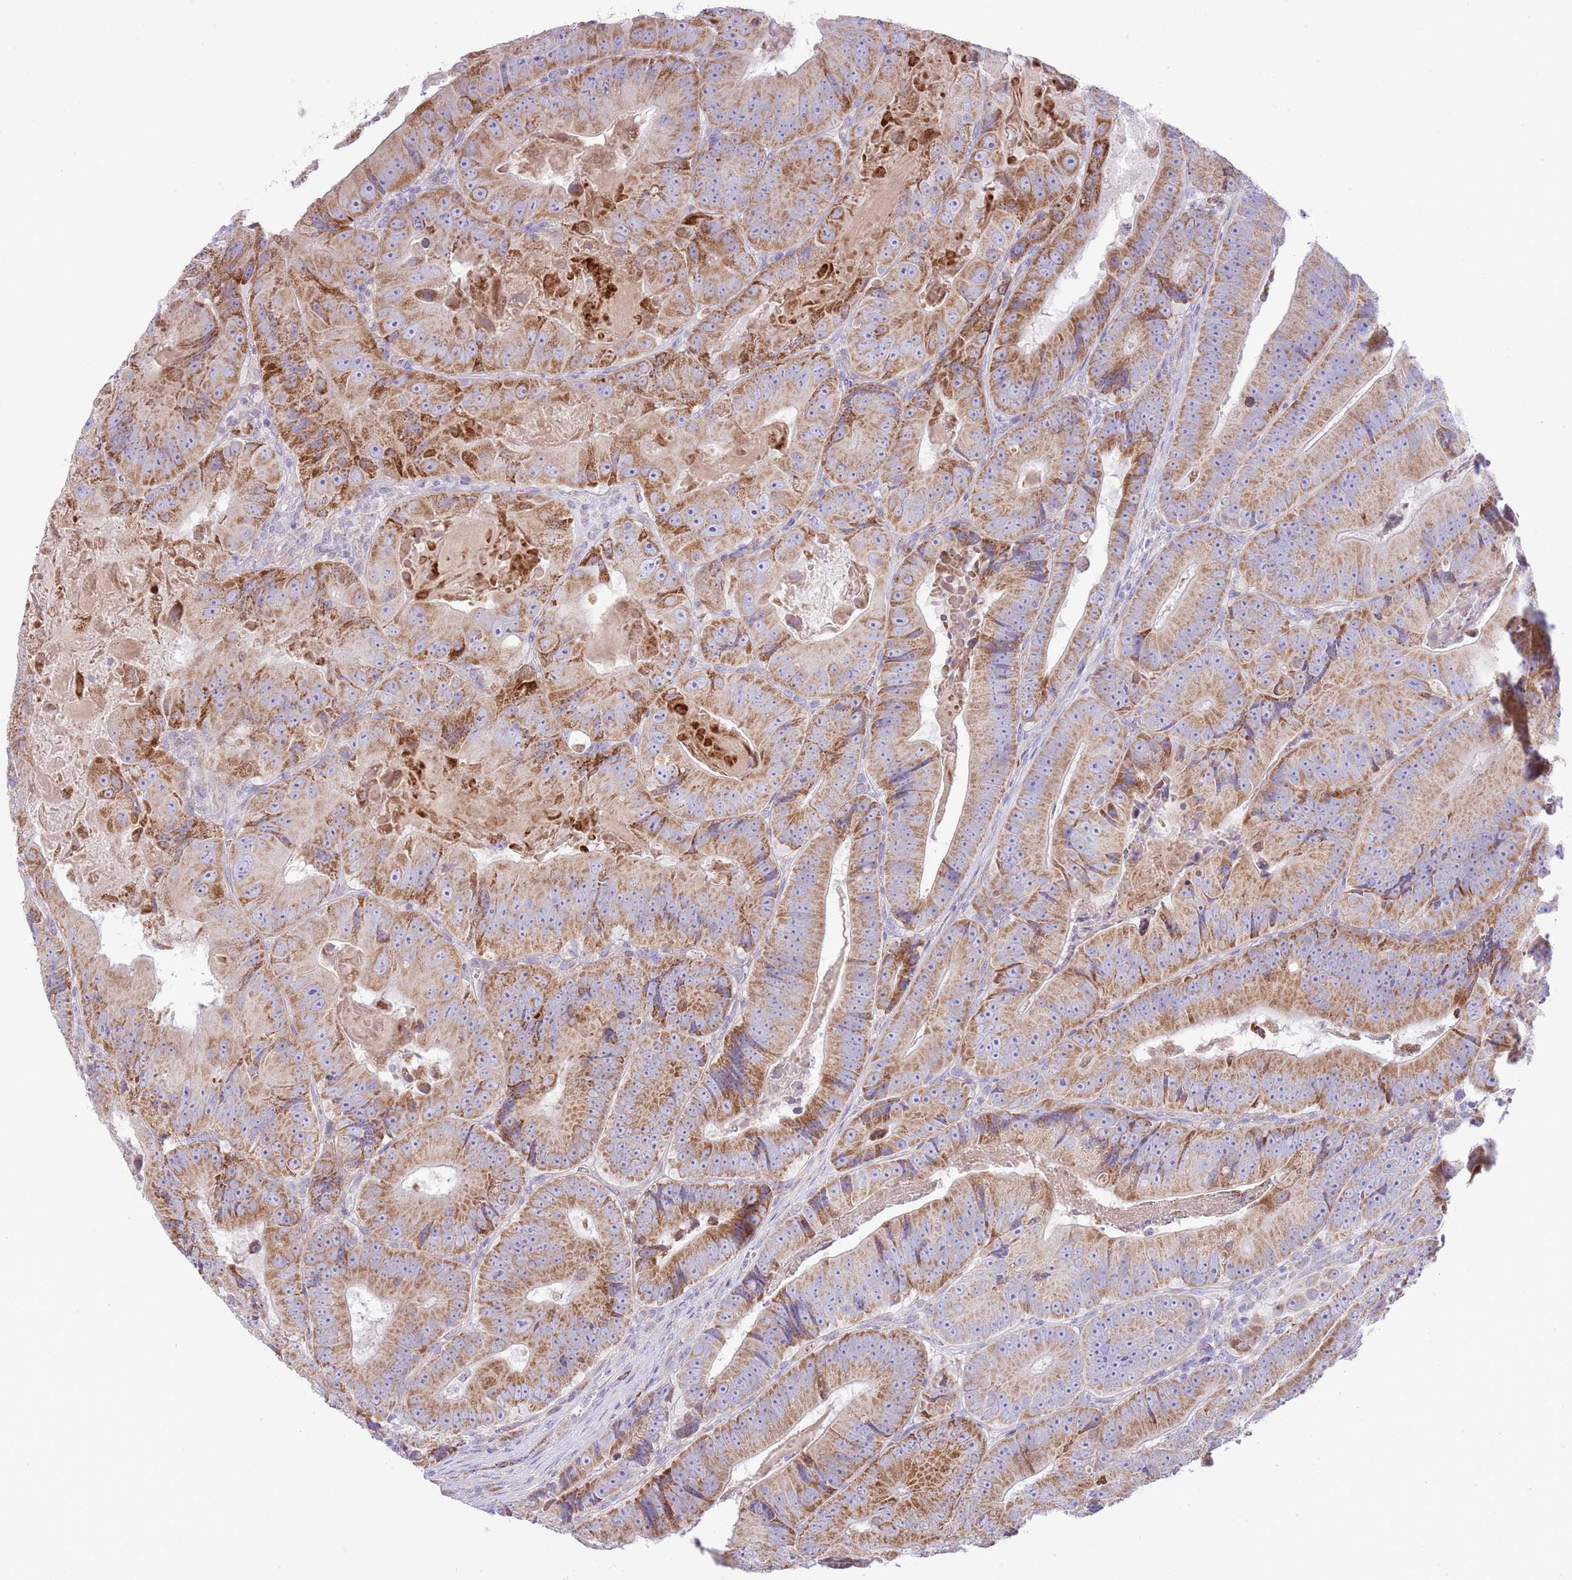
{"staining": {"intensity": "moderate", "quantity": ">75%", "location": "cytoplasmic/membranous"}, "tissue": "colorectal cancer", "cell_type": "Tumor cells", "image_type": "cancer", "snomed": [{"axis": "morphology", "description": "Adenocarcinoma, NOS"}, {"axis": "topography", "description": "Colon"}], "caption": "Human adenocarcinoma (colorectal) stained for a protein (brown) exhibits moderate cytoplasmic/membranous positive staining in approximately >75% of tumor cells.", "gene": "OAZ2", "patient": {"sex": "female", "age": 86}}